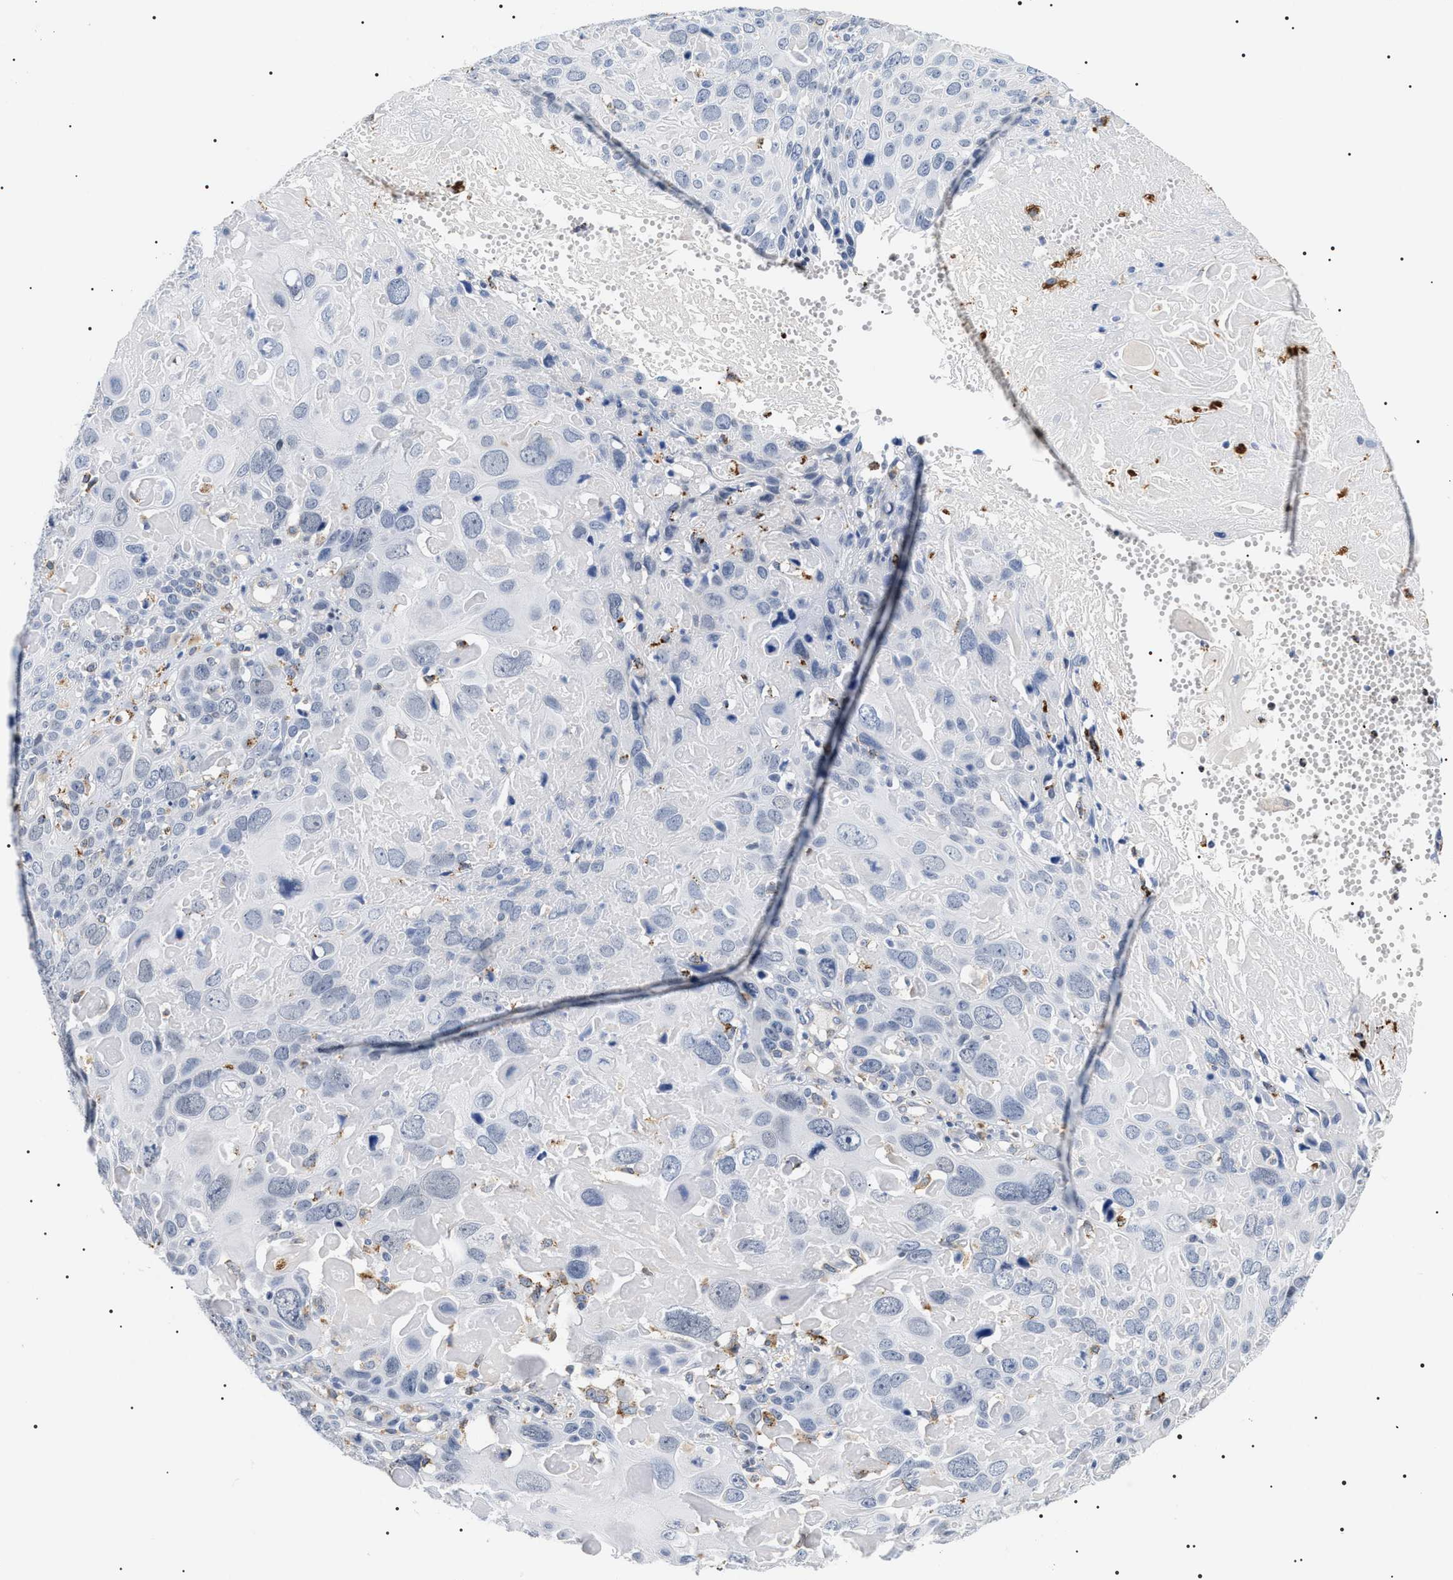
{"staining": {"intensity": "negative", "quantity": "none", "location": "none"}, "tissue": "cervical cancer", "cell_type": "Tumor cells", "image_type": "cancer", "snomed": [{"axis": "morphology", "description": "Squamous cell carcinoma, NOS"}, {"axis": "topography", "description": "Cervix"}], "caption": "DAB immunohistochemical staining of cervical cancer (squamous cell carcinoma) shows no significant positivity in tumor cells. (Immunohistochemistry, brightfield microscopy, high magnification).", "gene": "HSD17B11", "patient": {"sex": "female", "age": 74}}